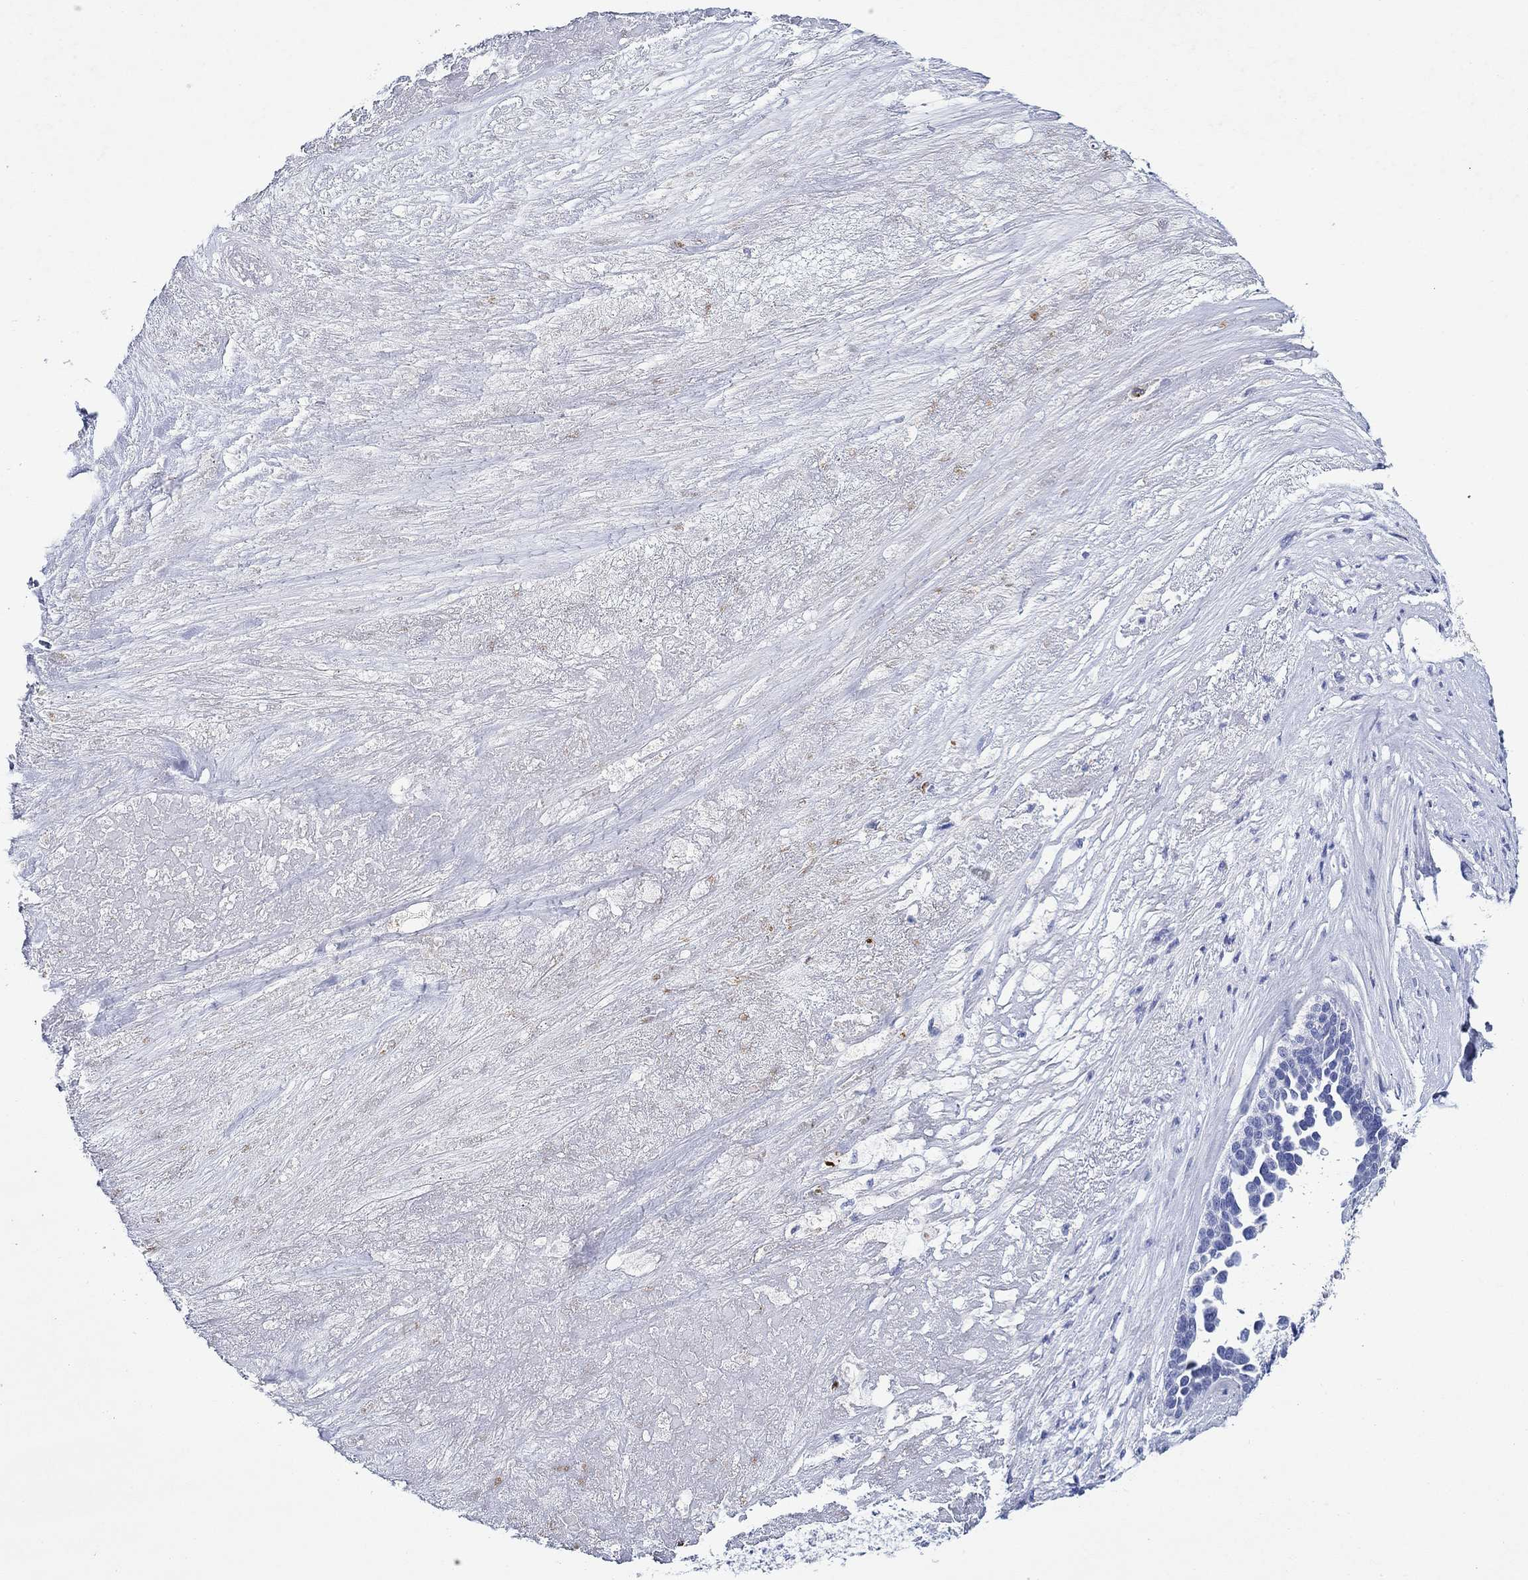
{"staining": {"intensity": "negative", "quantity": "none", "location": "none"}, "tissue": "ovarian cancer", "cell_type": "Tumor cells", "image_type": "cancer", "snomed": [{"axis": "morphology", "description": "Cystadenocarcinoma, serous, NOS"}, {"axis": "topography", "description": "Ovary"}], "caption": "Immunohistochemistry (IHC) micrograph of human ovarian serous cystadenocarcinoma stained for a protein (brown), which displays no positivity in tumor cells.", "gene": "EPX", "patient": {"sex": "female", "age": 54}}